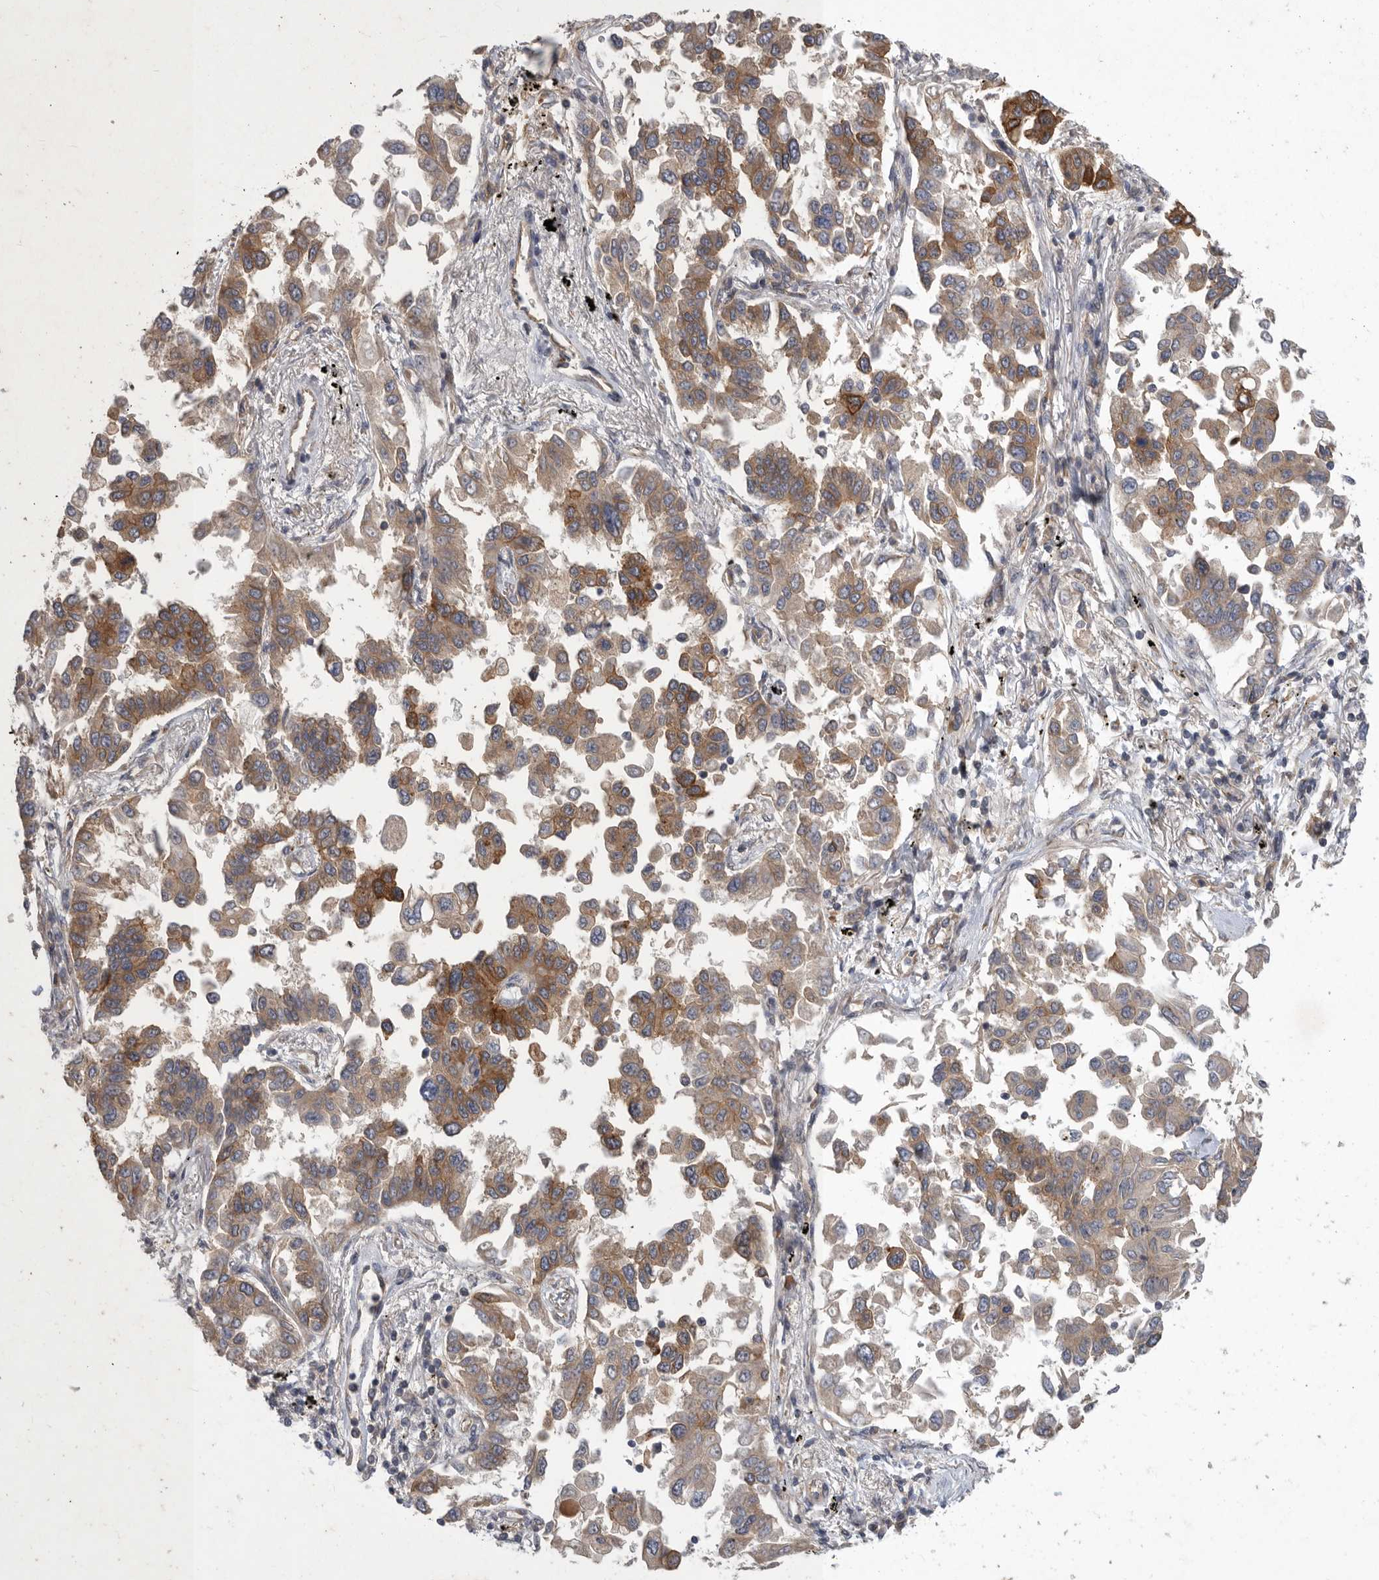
{"staining": {"intensity": "weak", "quantity": ">75%", "location": "cytoplasmic/membranous"}, "tissue": "lung cancer", "cell_type": "Tumor cells", "image_type": "cancer", "snomed": [{"axis": "morphology", "description": "Adenocarcinoma, NOS"}, {"axis": "topography", "description": "Lung"}], "caption": "Tumor cells reveal weak cytoplasmic/membranous staining in approximately >75% of cells in adenocarcinoma (lung). (Stains: DAB (3,3'-diaminobenzidine) in brown, nuclei in blue, Microscopy: brightfield microscopy at high magnification).", "gene": "MLPH", "patient": {"sex": "female", "age": 67}}